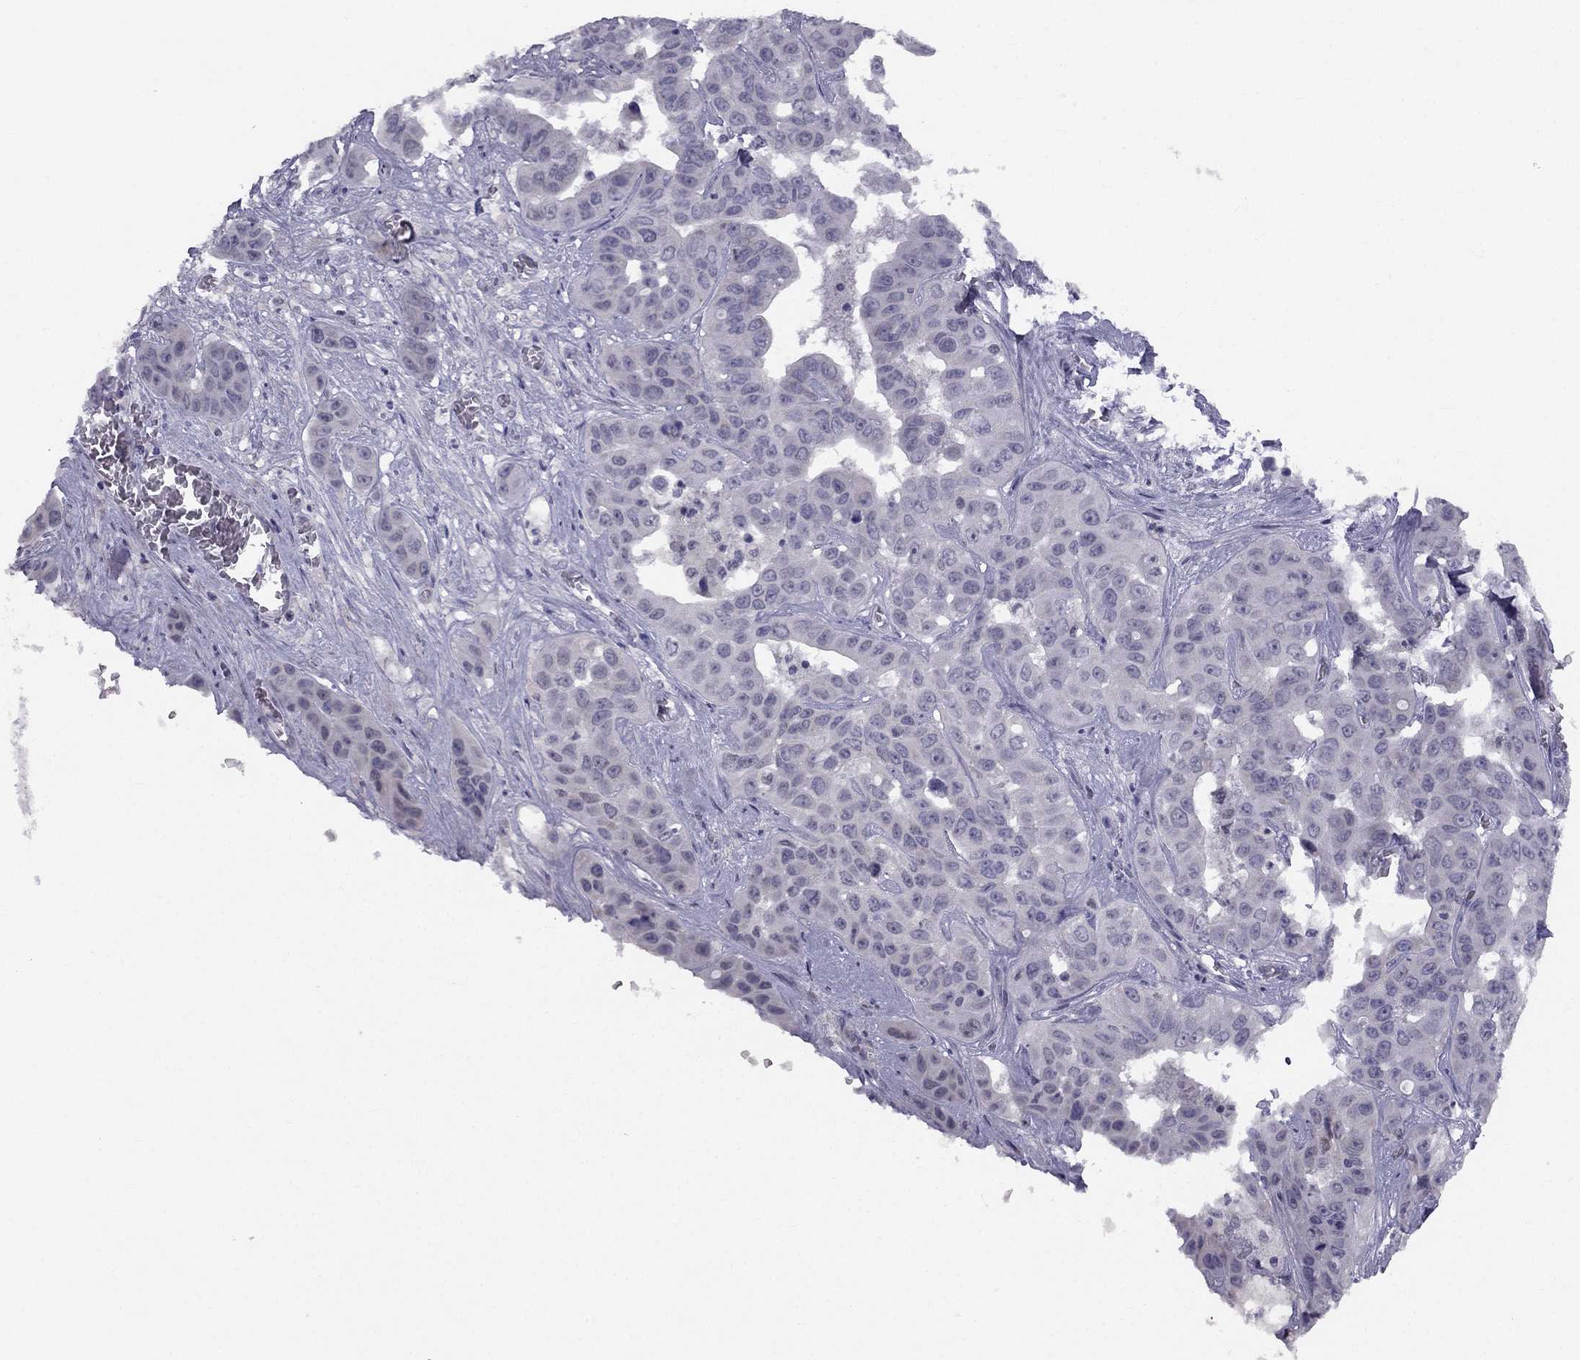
{"staining": {"intensity": "negative", "quantity": "none", "location": "none"}, "tissue": "liver cancer", "cell_type": "Tumor cells", "image_type": "cancer", "snomed": [{"axis": "morphology", "description": "Cholangiocarcinoma"}, {"axis": "topography", "description": "Liver"}], "caption": "High magnification brightfield microscopy of liver cholangiocarcinoma stained with DAB (3,3'-diaminobenzidine) (brown) and counterstained with hematoxylin (blue): tumor cells show no significant expression.", "gene": "TRPS1", "patient": {"sex": "female", "age": 52}}